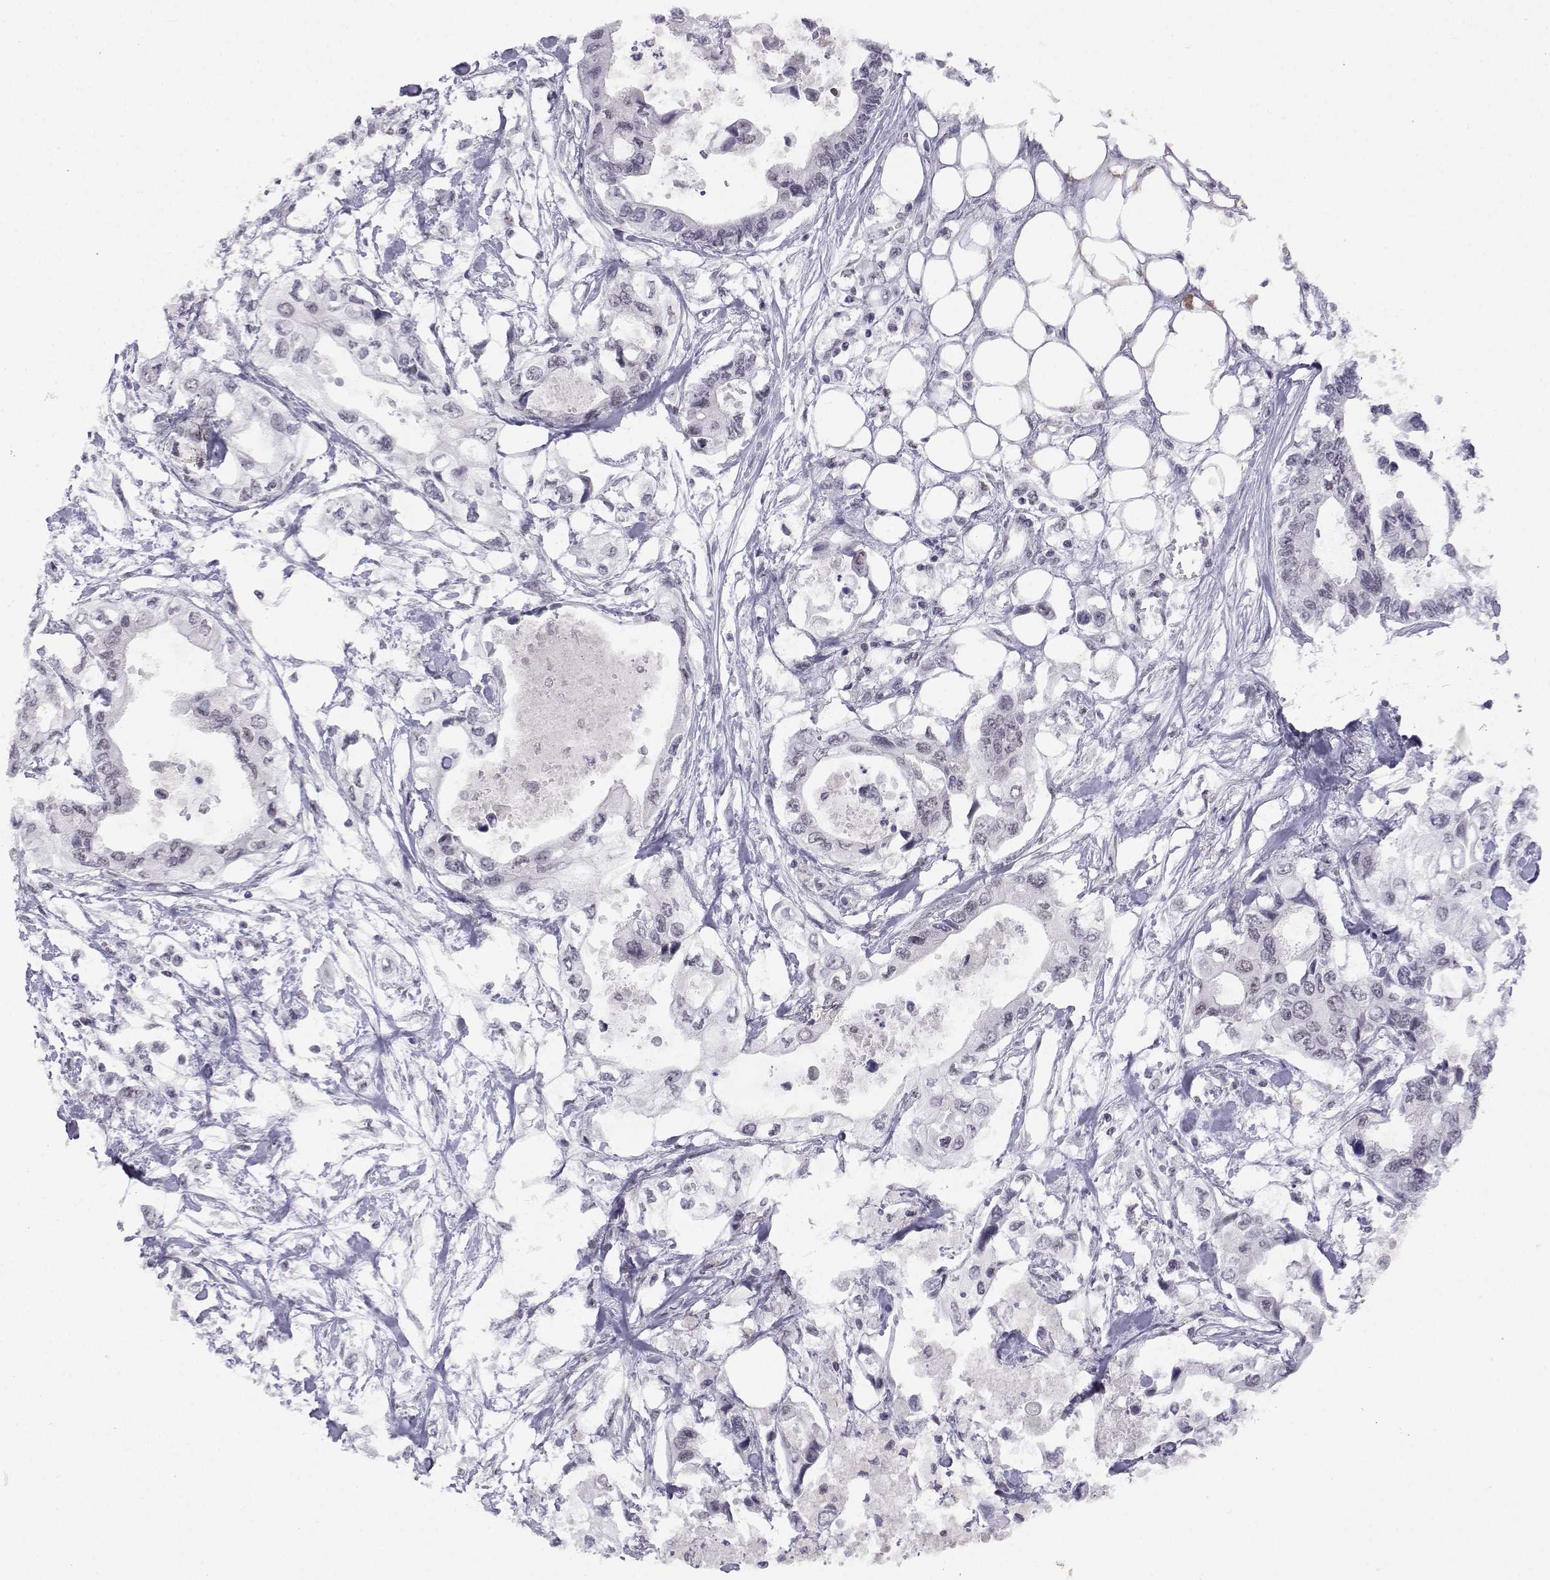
{"staining": {"intensity": "negative", "quantity": "none", "location": "none"}, "tissue": "pancreatic cancer", "cell_type": "Tumor cells", "image_type": "cancer", "snomed": [{"axis": "morphology", "description": "Adenocarcinoma, NOS"}, {"axis": "topography", "description": "Pancreas"}], "caption": "Tumor cells are negative for brown protein staining in pancreatic cancer.", "gene": "MED26", "patient": {"sex": "female", "age": 63}}